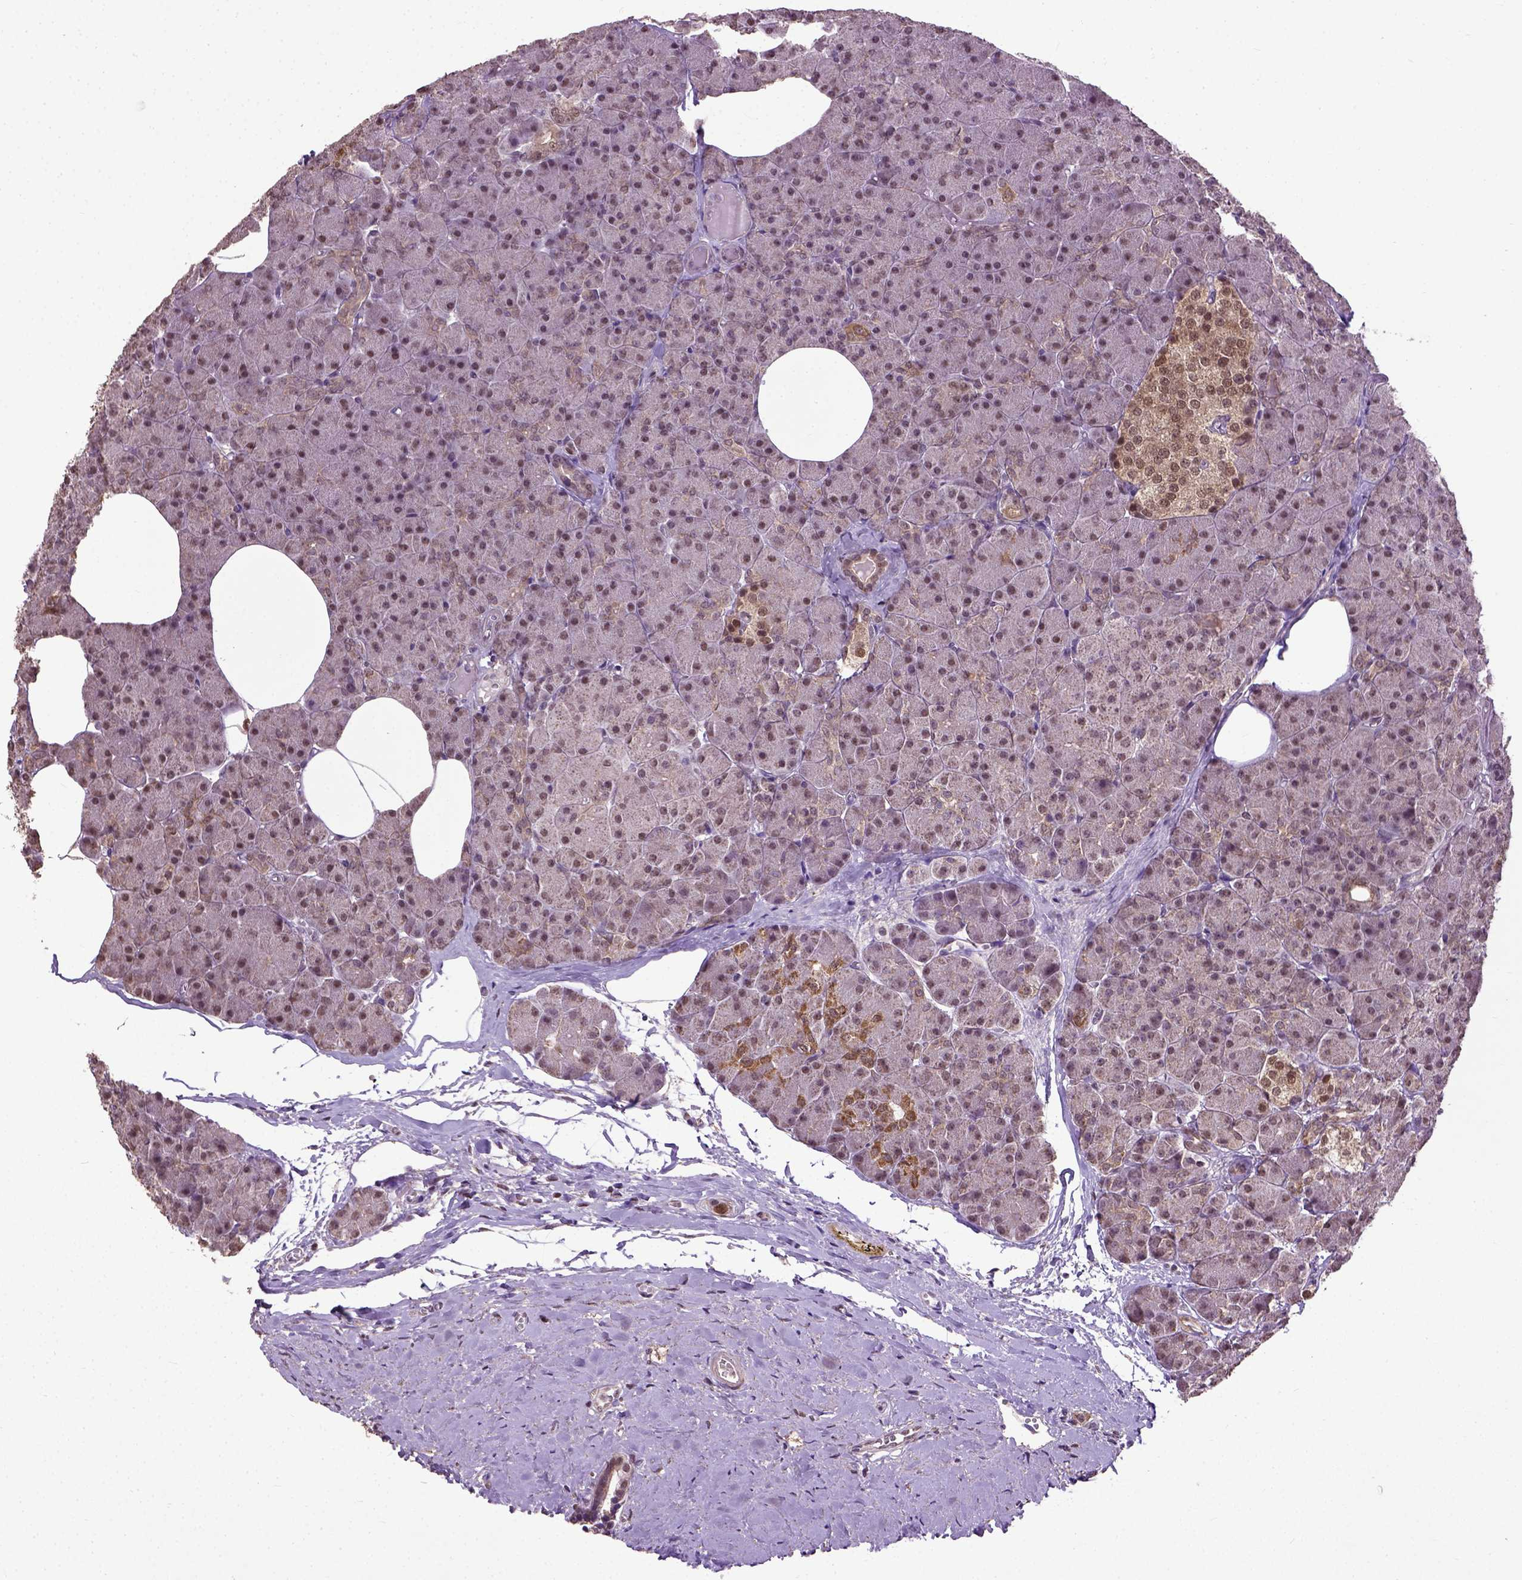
{"staining": {"intensity": "moderate", "quantity": ">75%", "location": "cytoplasmic/membranous,nuclear"}, "tissue": "pancreas", "cell_type": "Exocrine glandular cells", "image_type": "normal", "snomed": [{"axis": "morphology", "description": "Normal tissue, NOS"}, {"axis": "topography", "description": "Pancreas"}], "caption": "IHC photomicrograph of normal pancreas stained for a protein (brown), which shows medium levels of moderate cytoplasmic/membranous,nuclear positivity in about >75% of exocrine glandular cells.", "gene": "UBA3", "patient": {"sex": "female", "age": 45}}